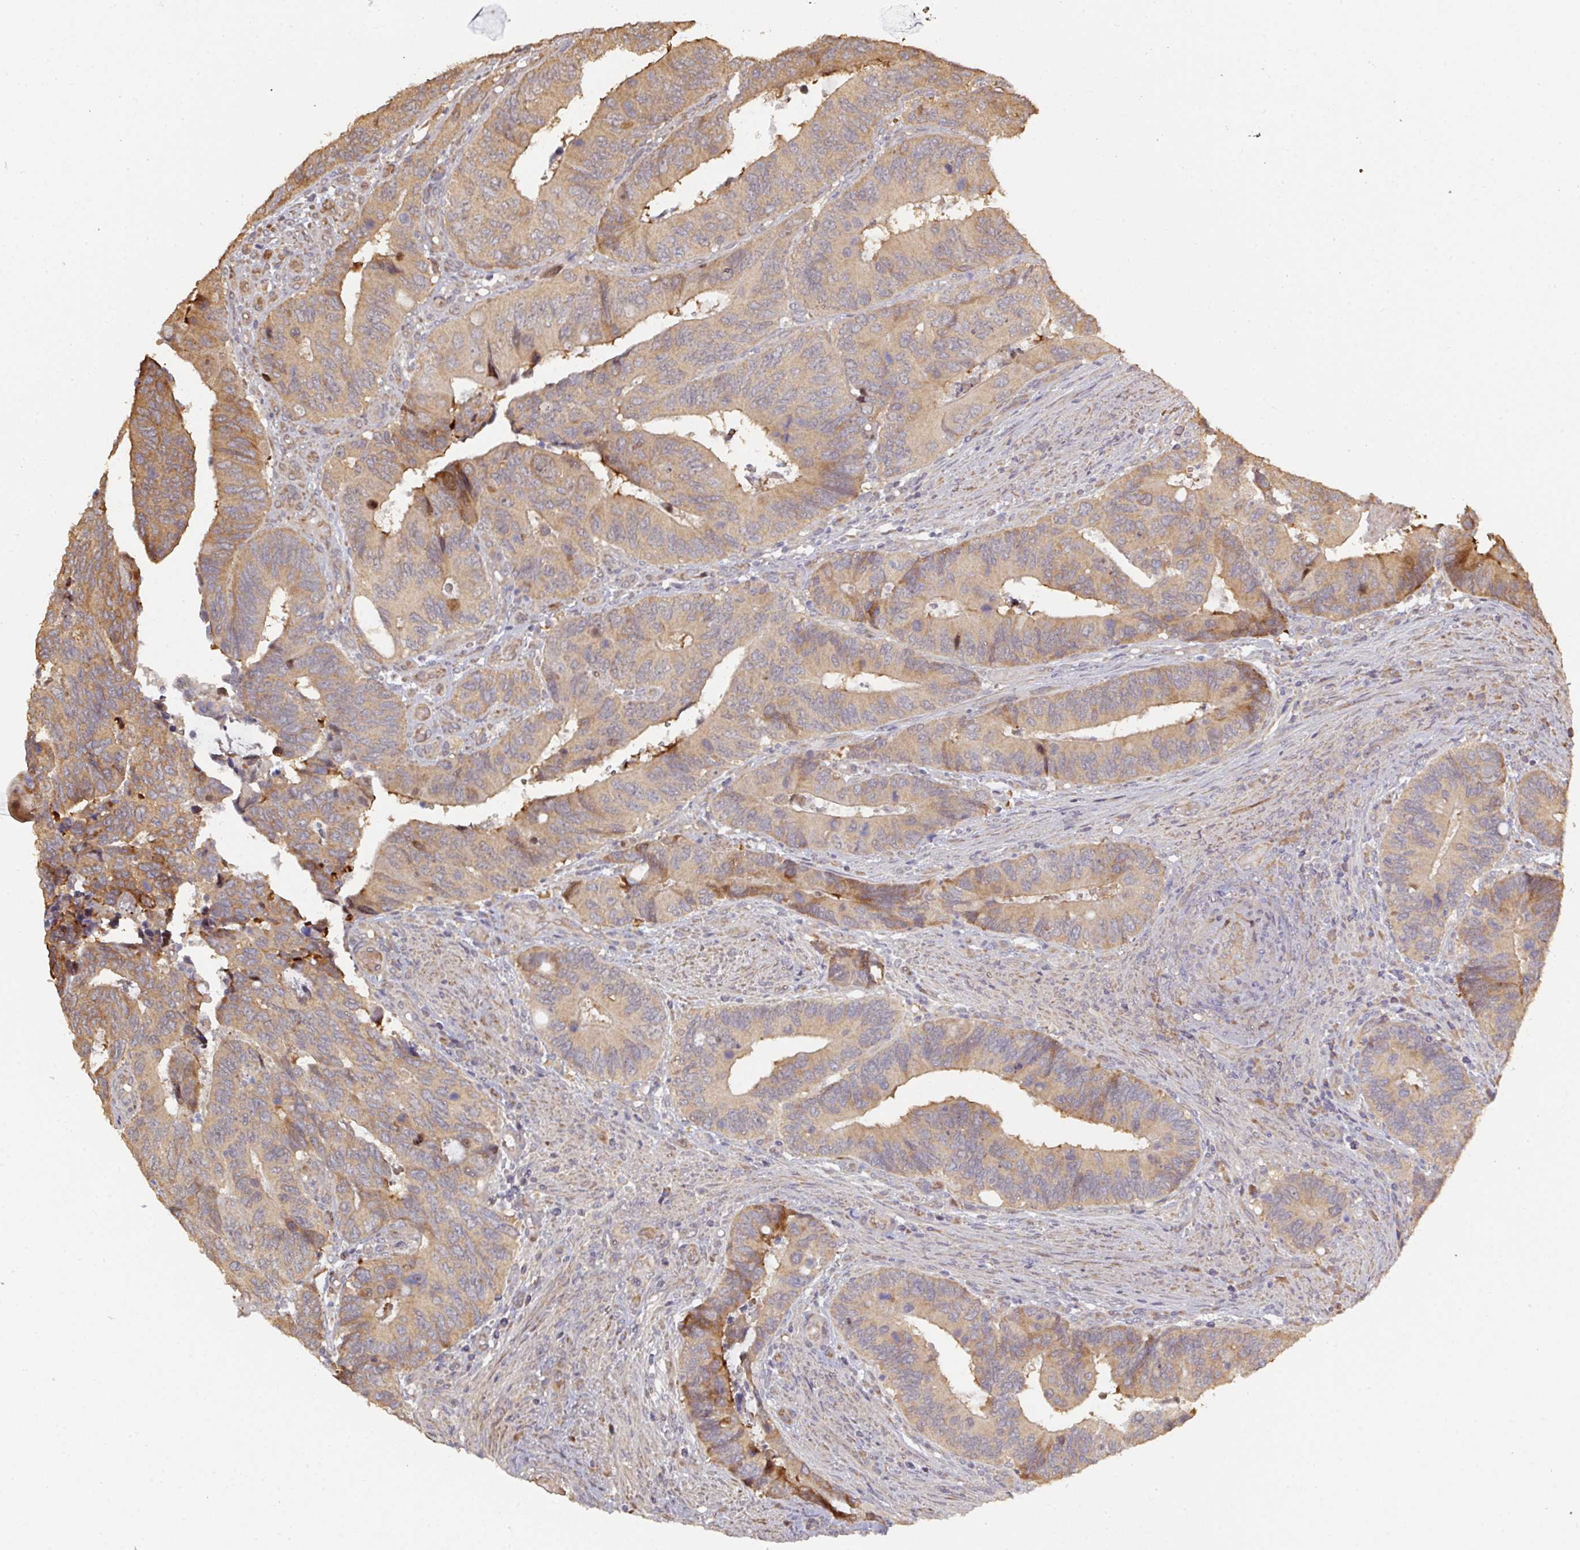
{"staining": {"intensity": "moderate", "quantity": ">75%", "location": "cytoplasmic/membranous"}, "tissue": "colorectal cancer", "cell_type": "Tumor cells", "image_type": "cancer", "snomed": [{"axis": "morphology", "description": "Adenocarcinoma, NOS"}, {"axis": "topography", "description": "Colon"}], "caption": "A brown stain highlights moderate cytoplasmic/membranous staining of a protein in human colorectal cancer tumor cells. The staining is performed using DAB brown chromogen to label protein expression. The nuclei are counter-stained blue using hematoxylin.", "gene": "CA7", "patient": {"sex": "male", "age": 87}}